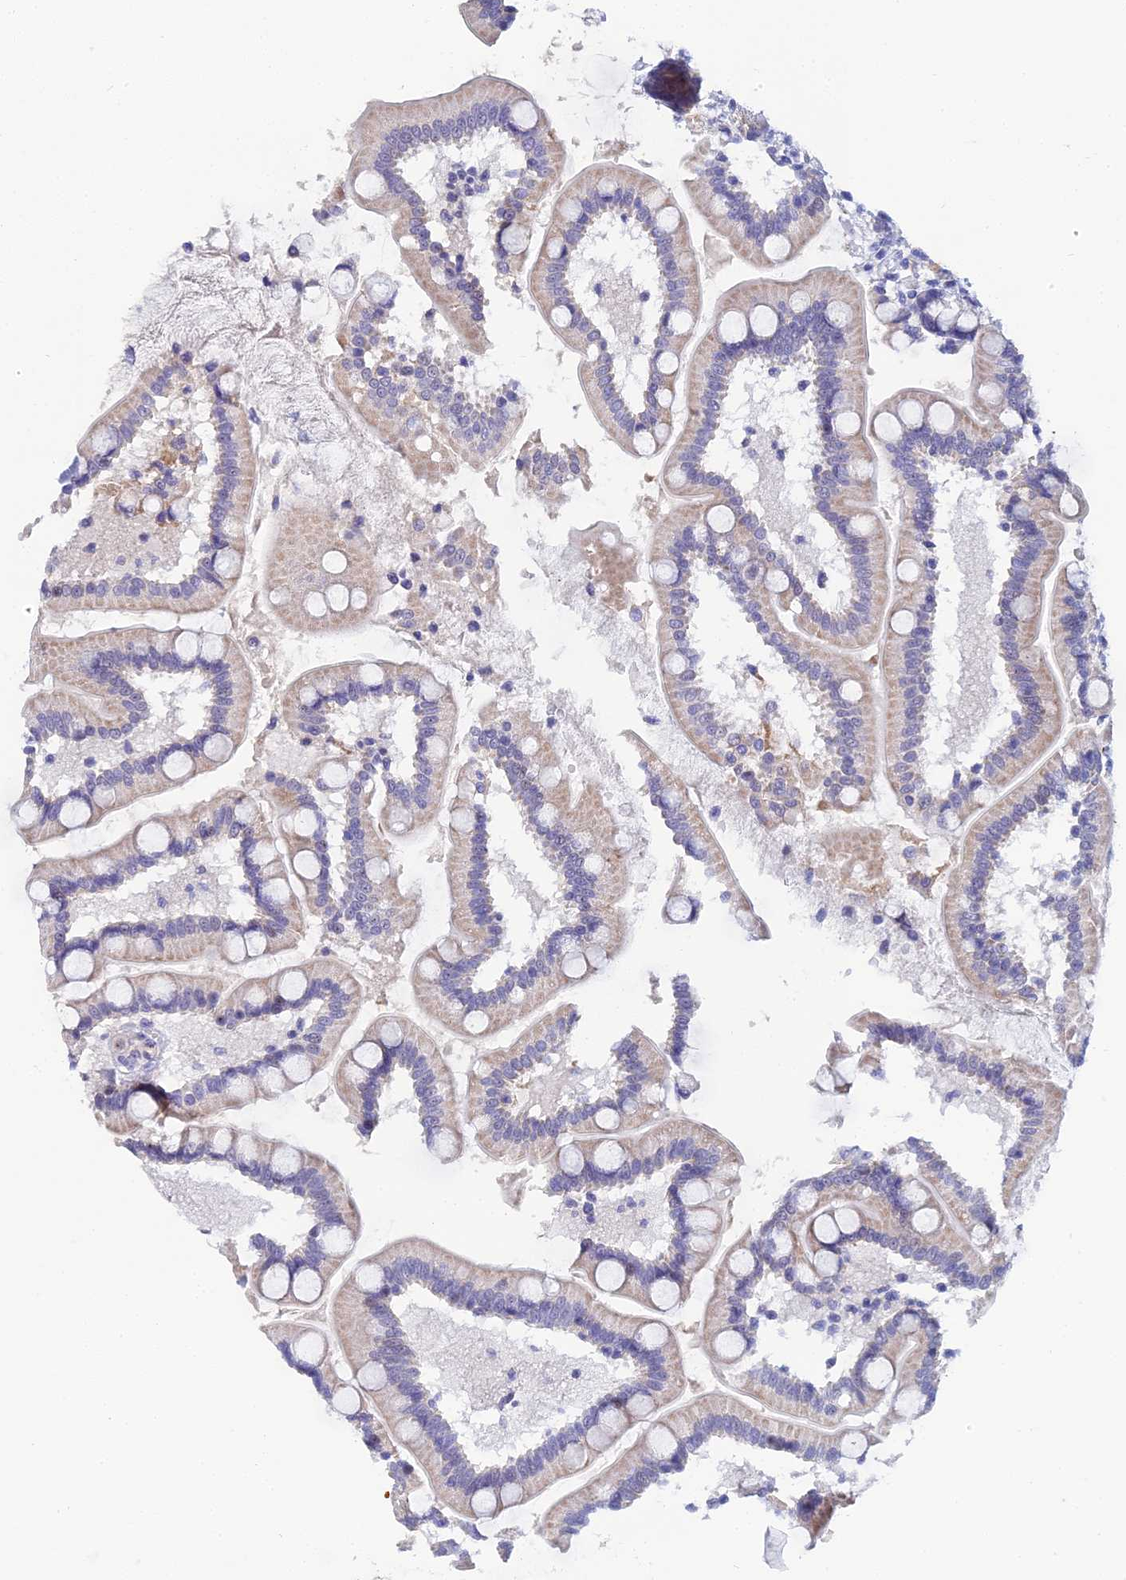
{"staining": {"intensity": "moderate", "quantity": "25%-75%", "location": "cytoplasmic/membranous,nuclear"}, "tissue": "small intestine", "cell_type": "Glandular cells", "image_type": "normal", "snomed": [{"axis": "morphology", "description": "Normal tissue, NOS"}, {"axis": "topography", "description": "Small intestine"}], "caption": "A histopathology image showing moderate cytoplasmic/membranous,nuclear expression in about 25%-75% of glandular cells in benign small intestine, as visualized by brown immunohistochemical staining.", "gene": "PLPP4", "patient": {"sex": "female", "age": 64}}